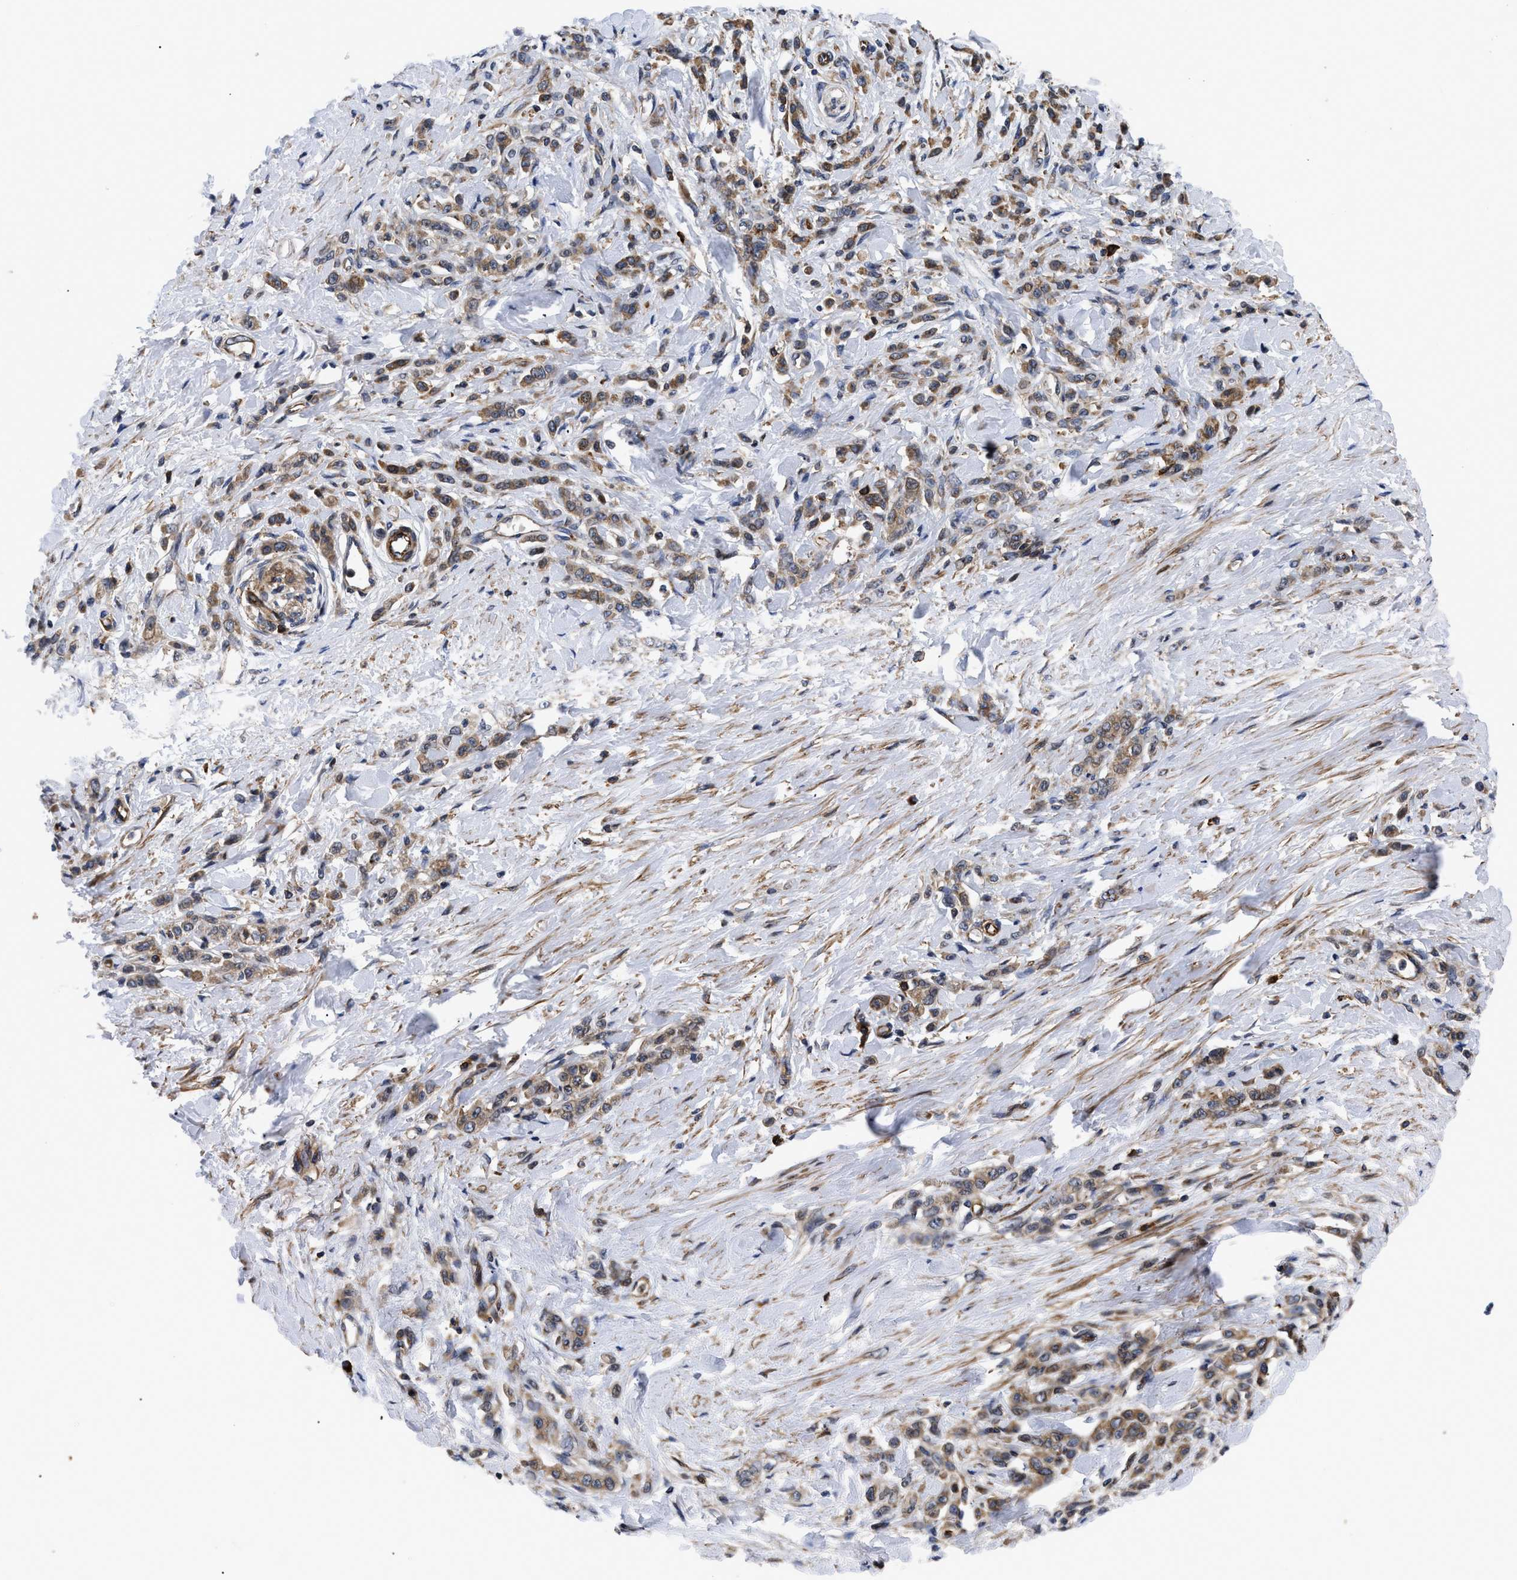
{"staining": {"intensity": "moderate", "quantity": ">75%", "location": "cytoplasmic/membranous"}, "tissue": "stomach cancer", "cell_type": "Tumor cells", "image_type": "cancer", "snomed": [{"axis": "morphology", "description": "Normal tissue, NOS"}, {"axis": "morphology", "description": "Adenocarcinoma, NOS"}, {"axis": "topography", "description": "Stomach"}], "caption": "Adenocarcinoma (stomach) stained for a protein reveals moderate cytoplasmic/membranous positivity in tumor cells. The staining was performed using DAB, with brown indicating positive protein expression. Nuclei are stained blue with hematoxylin.", "gene": "SPAST", "patient": {"sex": "male", "age": 82}}